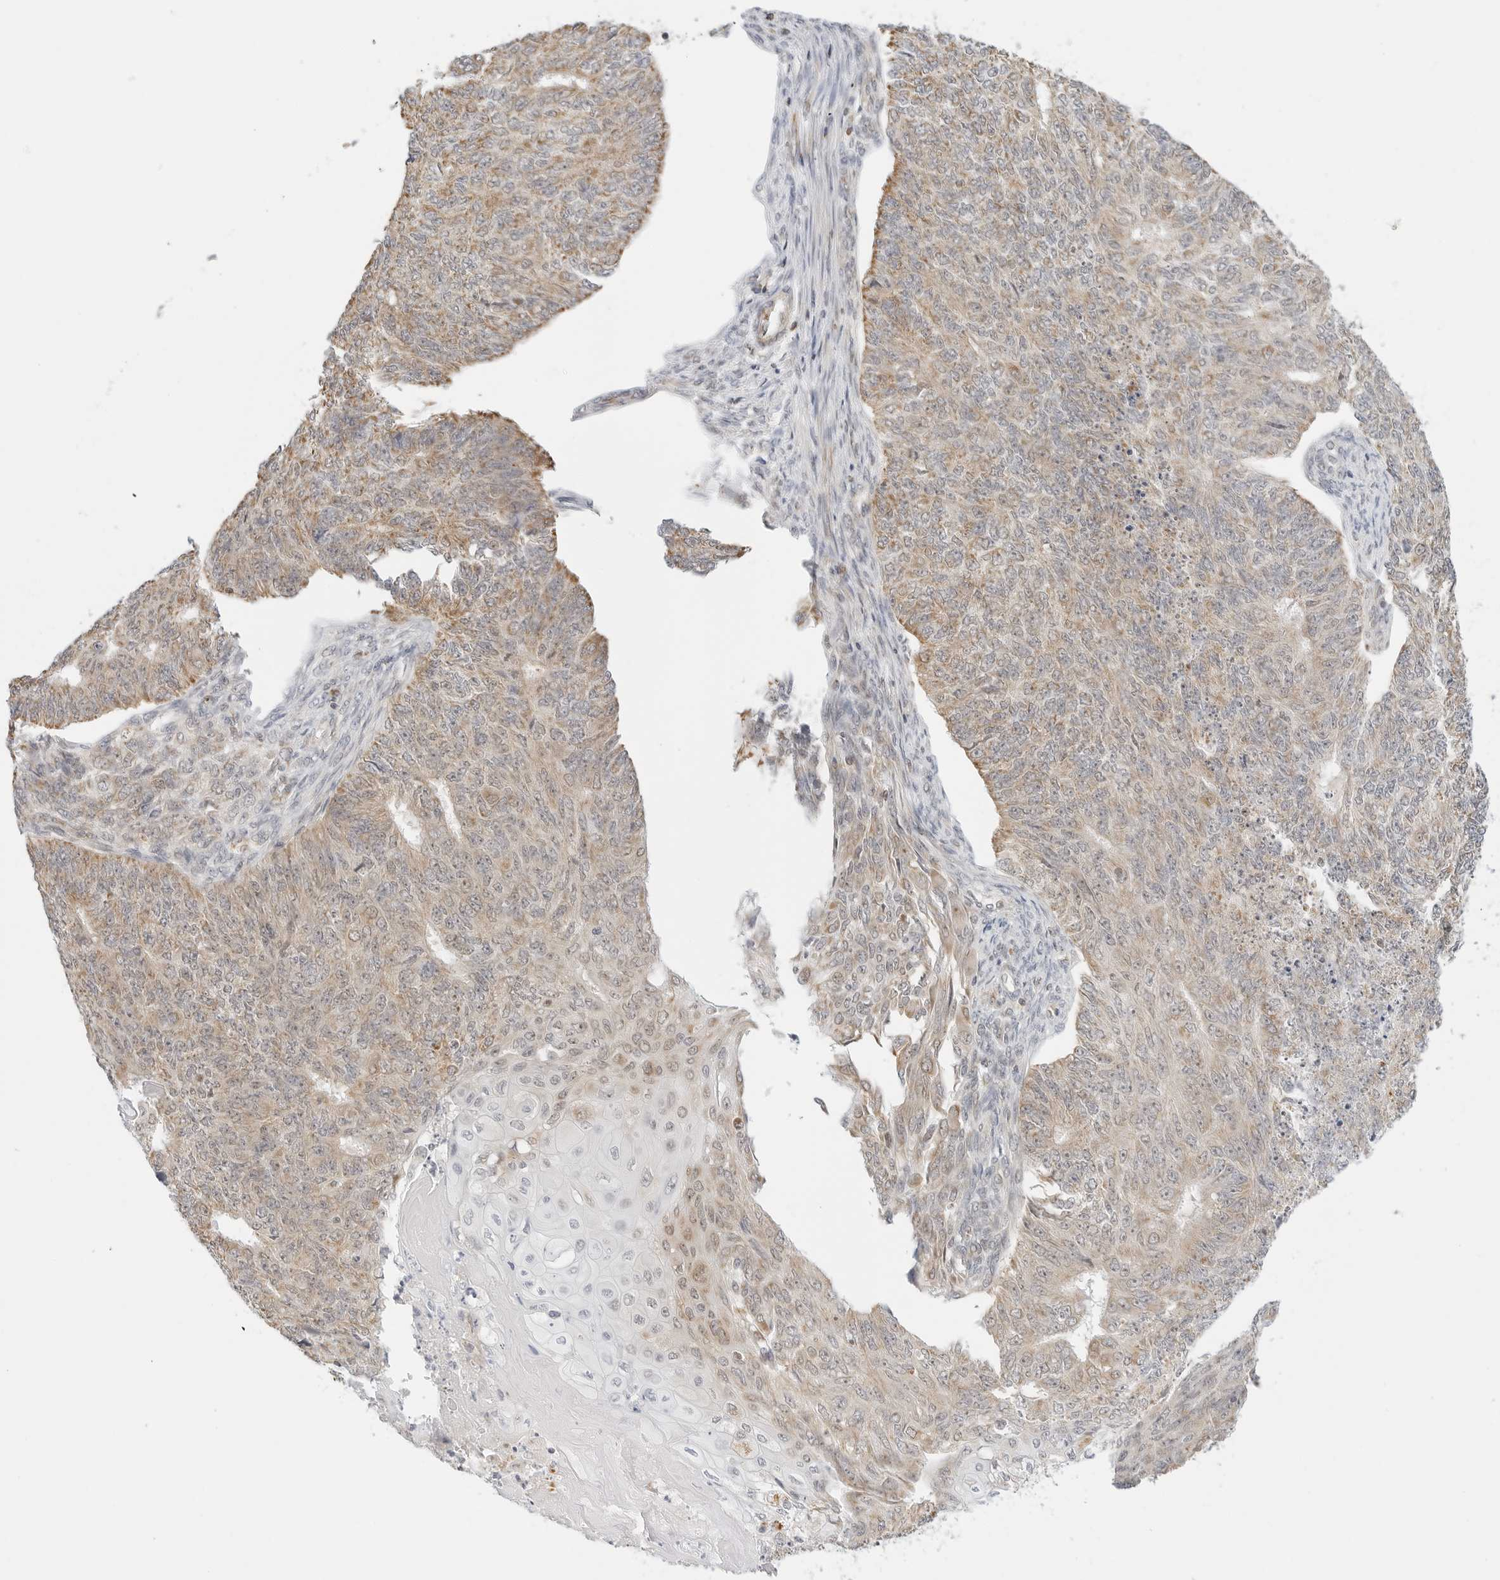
{"staining": {"intensity": "weak", "quantity": "25%-75%", "location": "cytoplasmic/membranous"}, "tissue": "endometrial cancer", "cell_type": "Tumor cells", "image_type": "cancer", "snomed": [{"axis": "morphology", "description": "Adenocarcinoma, NOS"}, {"axis": "topography", "description": "Endometrium"}], "caption": "A photomicrograph of human endometrial cancer (adenocarcinoma) stained for a protein demonstrates weak cytoplasmic/membranous brown staining in tumor cells. (Stains: DAB (3,3'-diaminobenzidine) in brown, nuclei in blue, Microscopy: brightfield microscopy at high magnification).", "gene": "GORAB", "patient": {"sex": "female", "age": 32}}